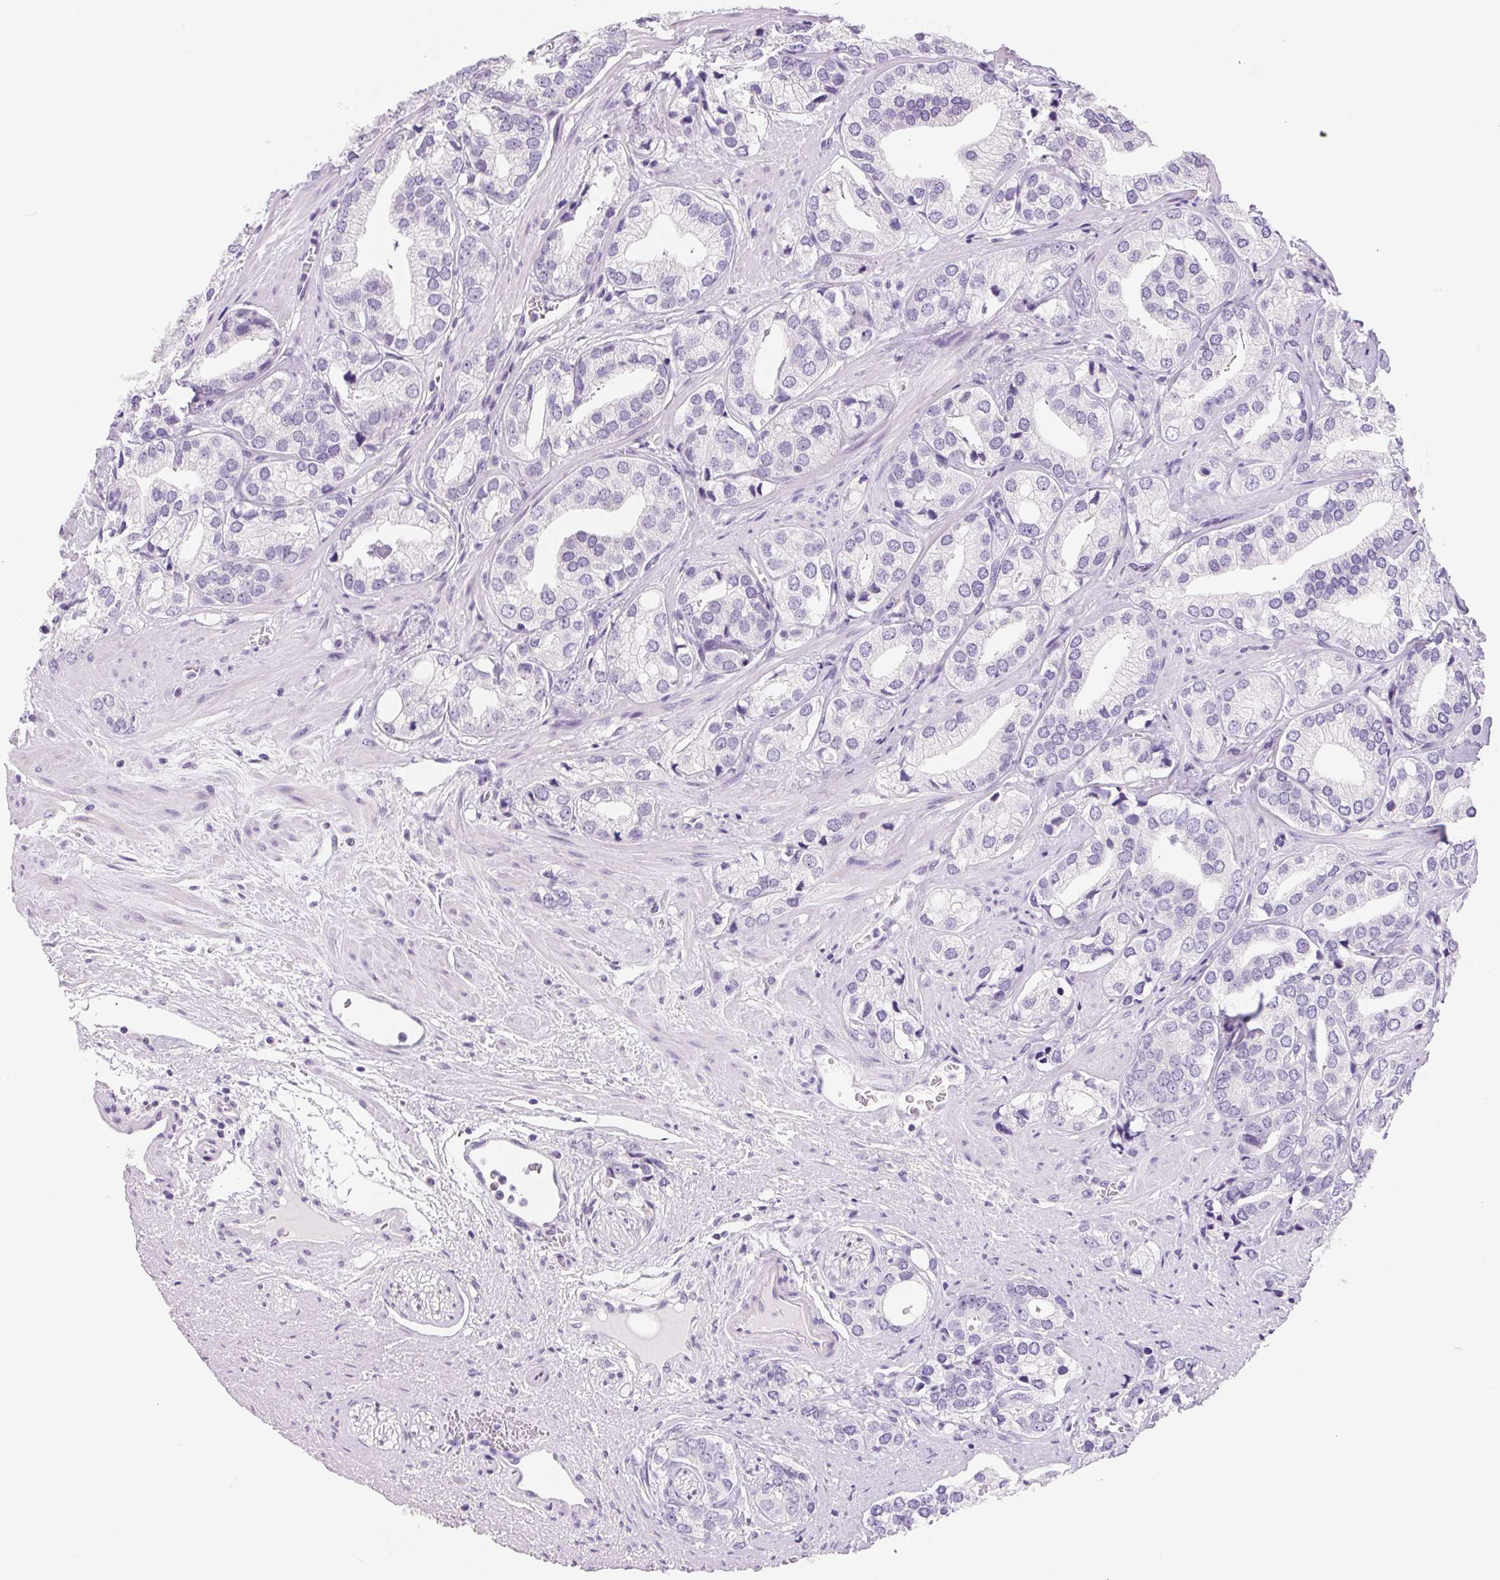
{"staining": {"intensity": "negative", "quantity": "none", "location": "none"}, "tissue": "prostate cancer", "cell_type": "Tumor cells", "image_type": "cancer", "snomed": [{"axis": "morphology", "description": "Adenocarcinoma, High grade"}, {"axis": "topography", "description": "Prostate"}], "caption": "Tumor cells show no significant staining in high-grade adenocarcinoma (prostate). The staining is performed using DAB (3,3'-diaminobenzidine) brown chromogen with nuclei counter-stained in using hematoxylin.", "gene": "ASGR2", "patient": {"sex": "male", "age": 58}}